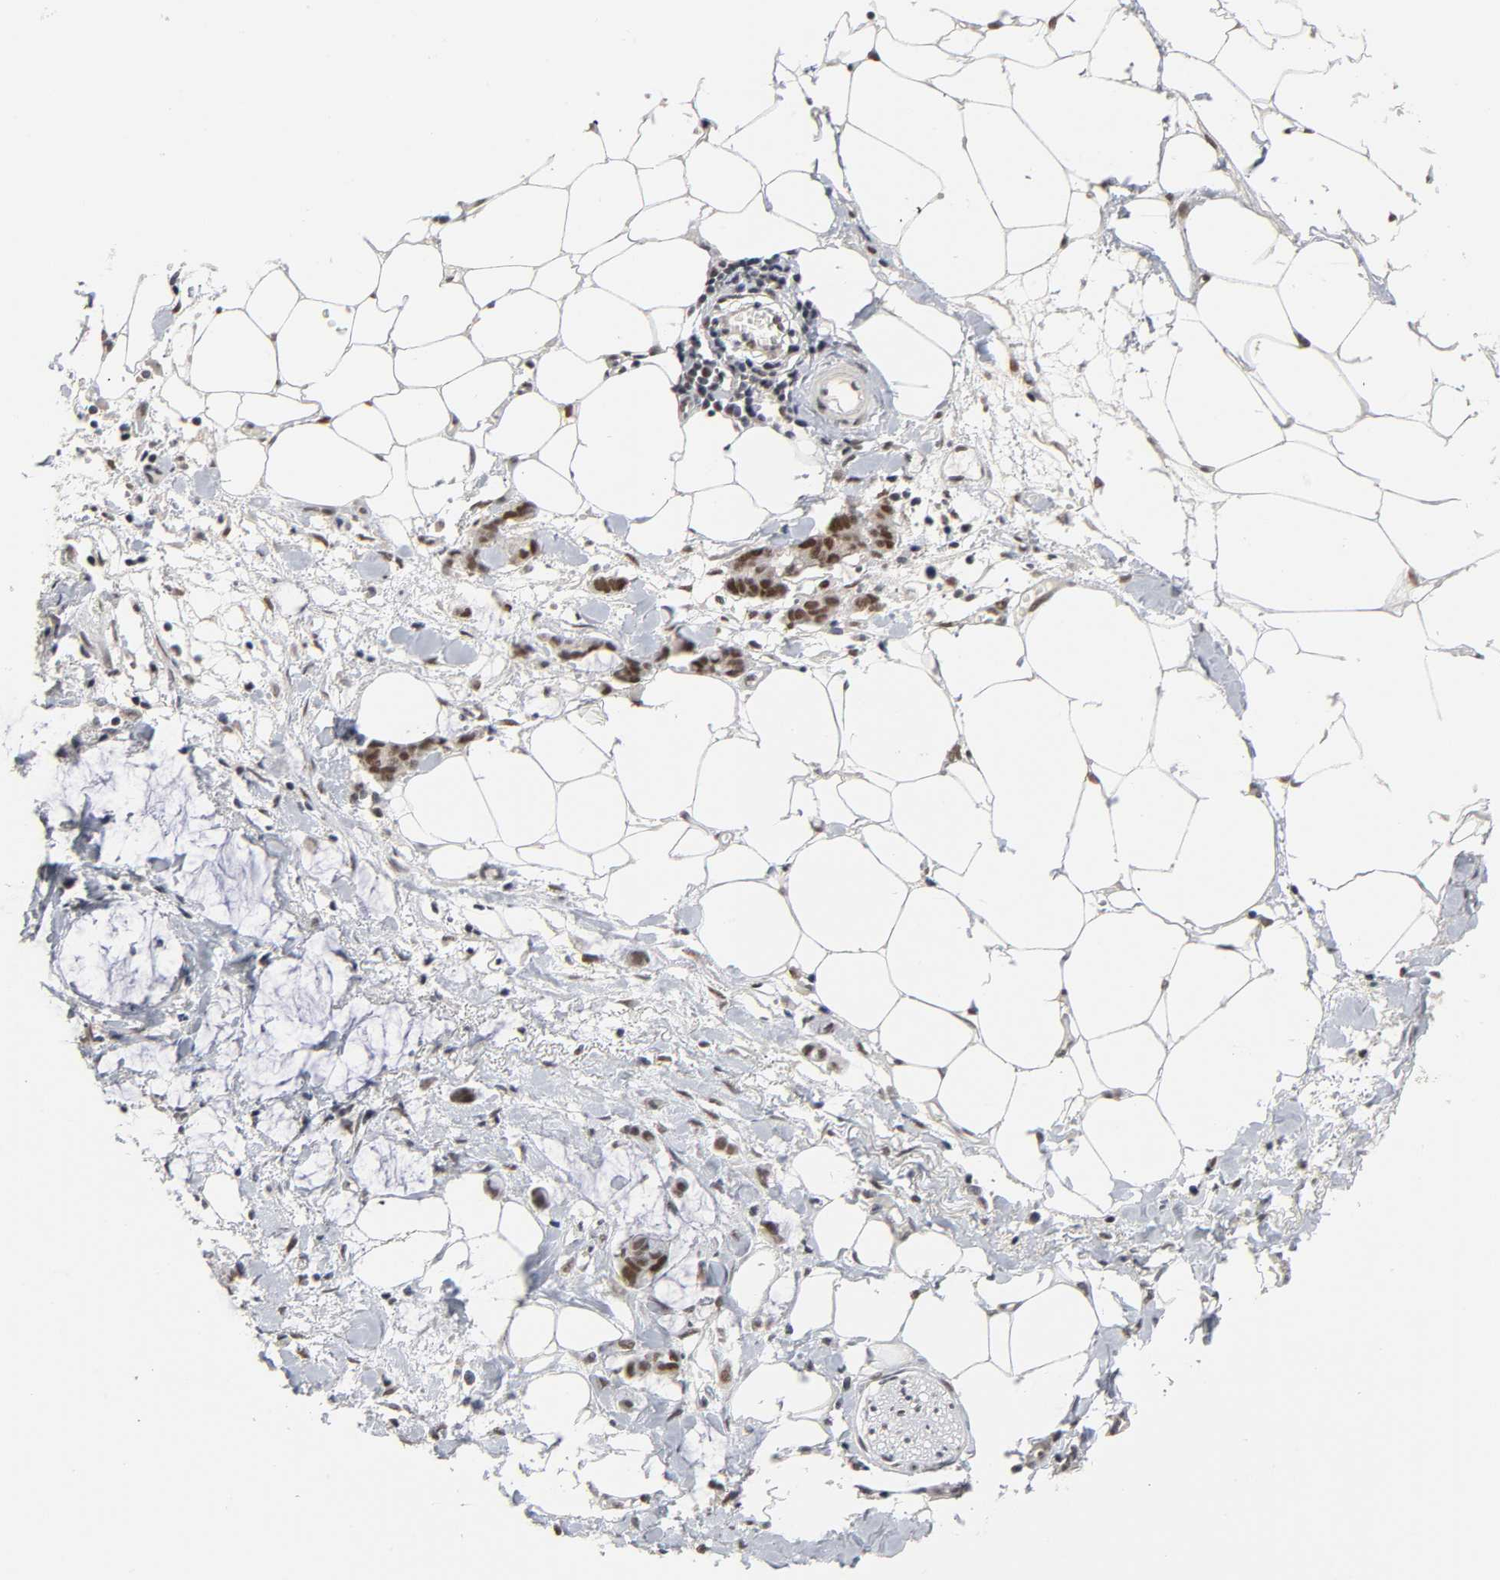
{"staining": {"intensity": "moderate", "quantity": ">75%", "location": "nuclear"}, "tissue": "adipose tissue", "cell_type": "Adipocytes", "image_type": "normal", "snomed": [{"axis": "morphology", "description": "Normal tissue, NOS"}, {"axis": "morphology", "description": "Adenocarcinoma, NOS"}, {"axis": "topography", "description": "Colon"}, {"axis": "topography", "description": "Peripheral nerve tissue"}], "caption": "Approximately >75% of adipocytes in benign human adipose tissue display moderate nuclear protein positivity as visualized by brown immunohistochemical staining.", "gene": "TRIM33", "patient": {"sex": "male", "age": 14}}